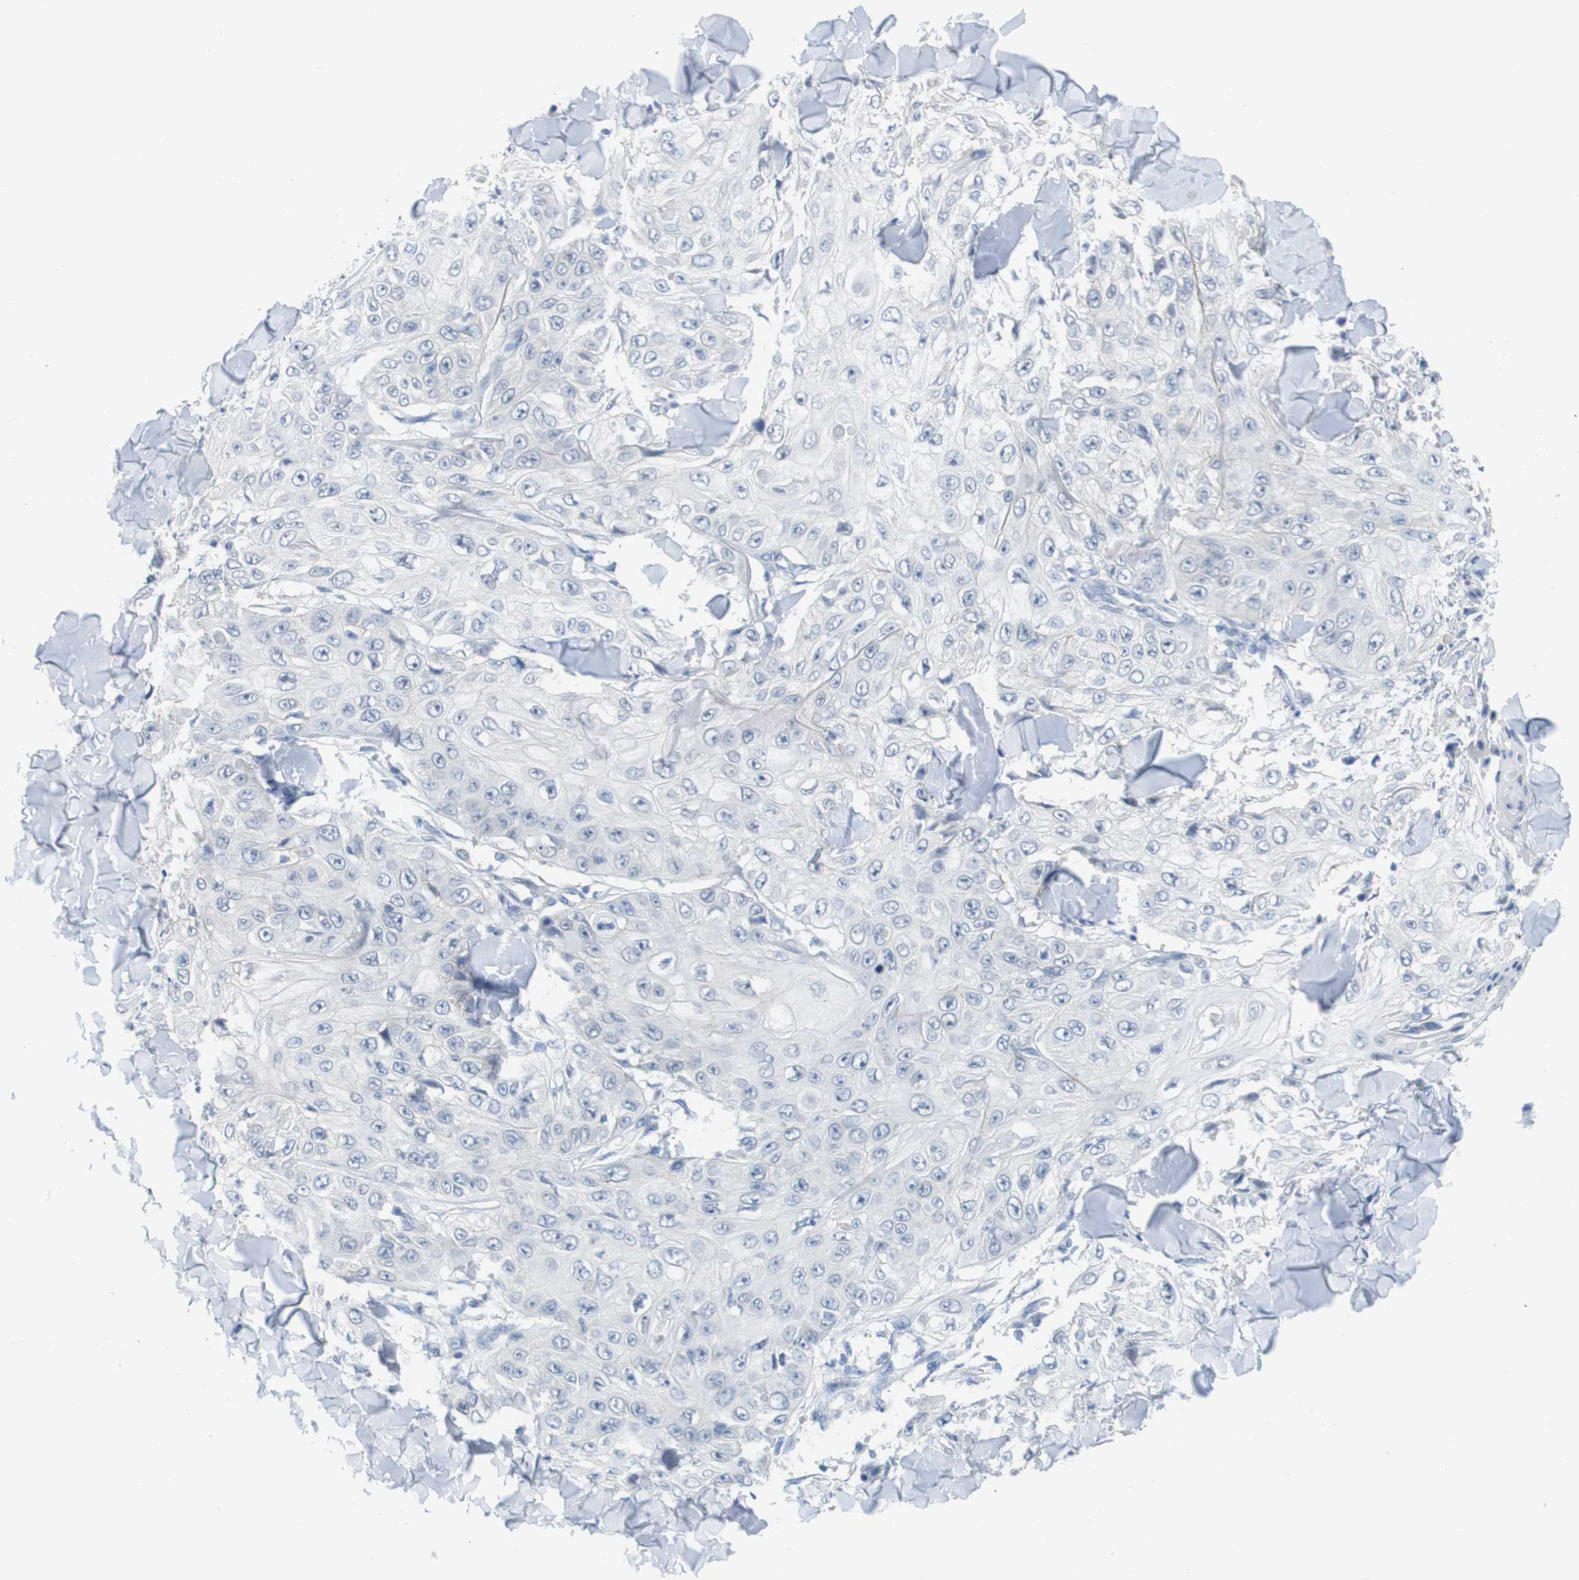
{"staining": {"intensity": "negative", "quantity": "none", "location": "none"}, "tissue": "skin cancer", "cell_type": "Tumor cells", "image_type": "cancer", "snomed": [{"axis": "morphology", "description": "Squamous cell carcinoma, NOS"}, {"axis": "topography", "description": "Skin"}], "caption": "Protein analysis of skin squamous cell carcinoma displays no significant positivity in tumor cells.", "gene": "PDE4A", "patient": {"sex": "male", "age": 86}}